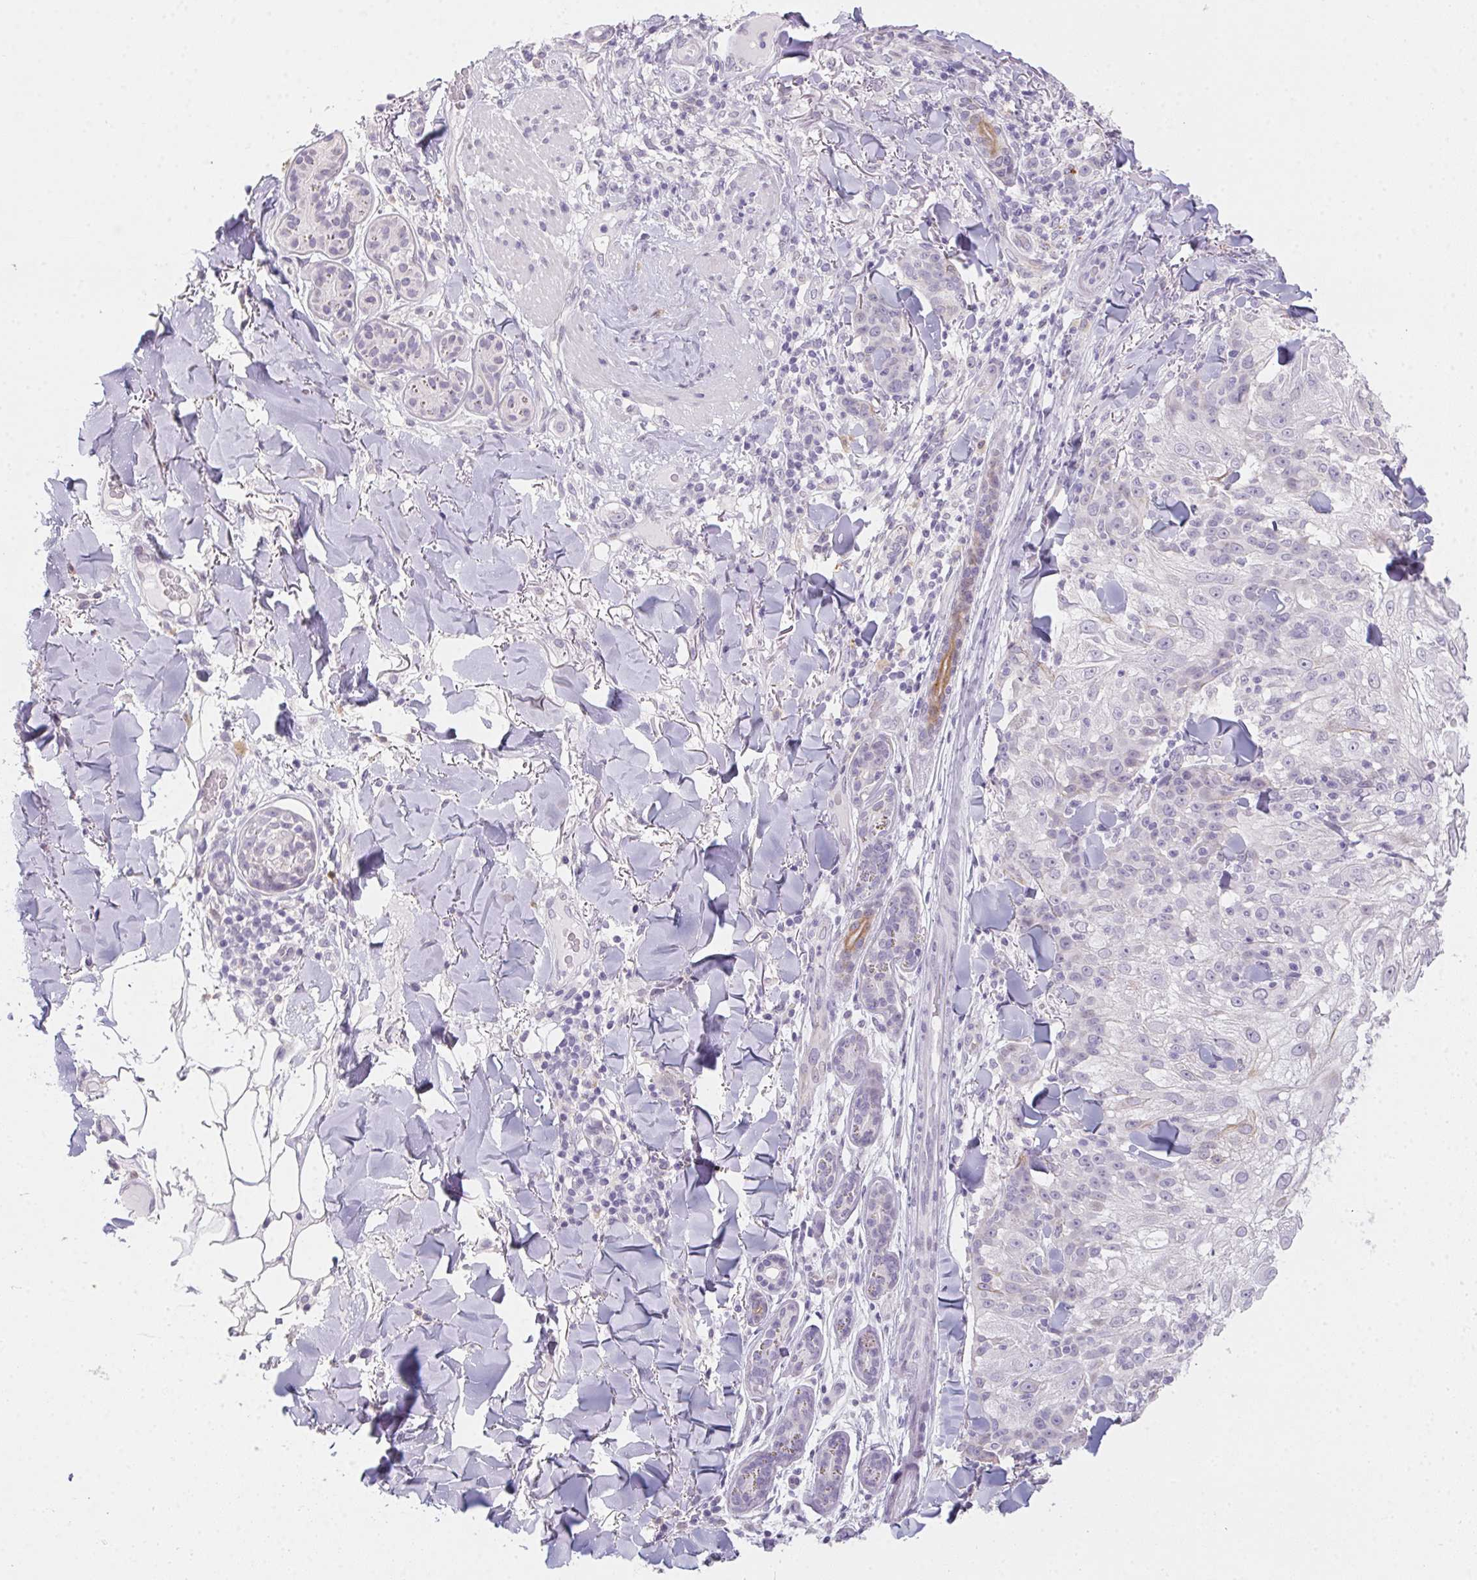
{"staining": {"intensity": "negative", "quantity": "none", "location": "none"}, "tissue": "skin cancer", "cell_type": "Tumor cells", "image_type": "cancer", "snomed": [{"axis": "morphology", "description": "Normal tissue, NOS"}, {"axis": "morphology", "description": "Squamous cell carcinoma, NOS"}, {"axis": "topography", "description": "Skin"}], "caption": "This is an IHC micrograph of skin cancer (squamous cell carcinoma). There is no expression in tumor cells.", "gene": "MORC1", "patient": {"sex": "female", "age": 83}}